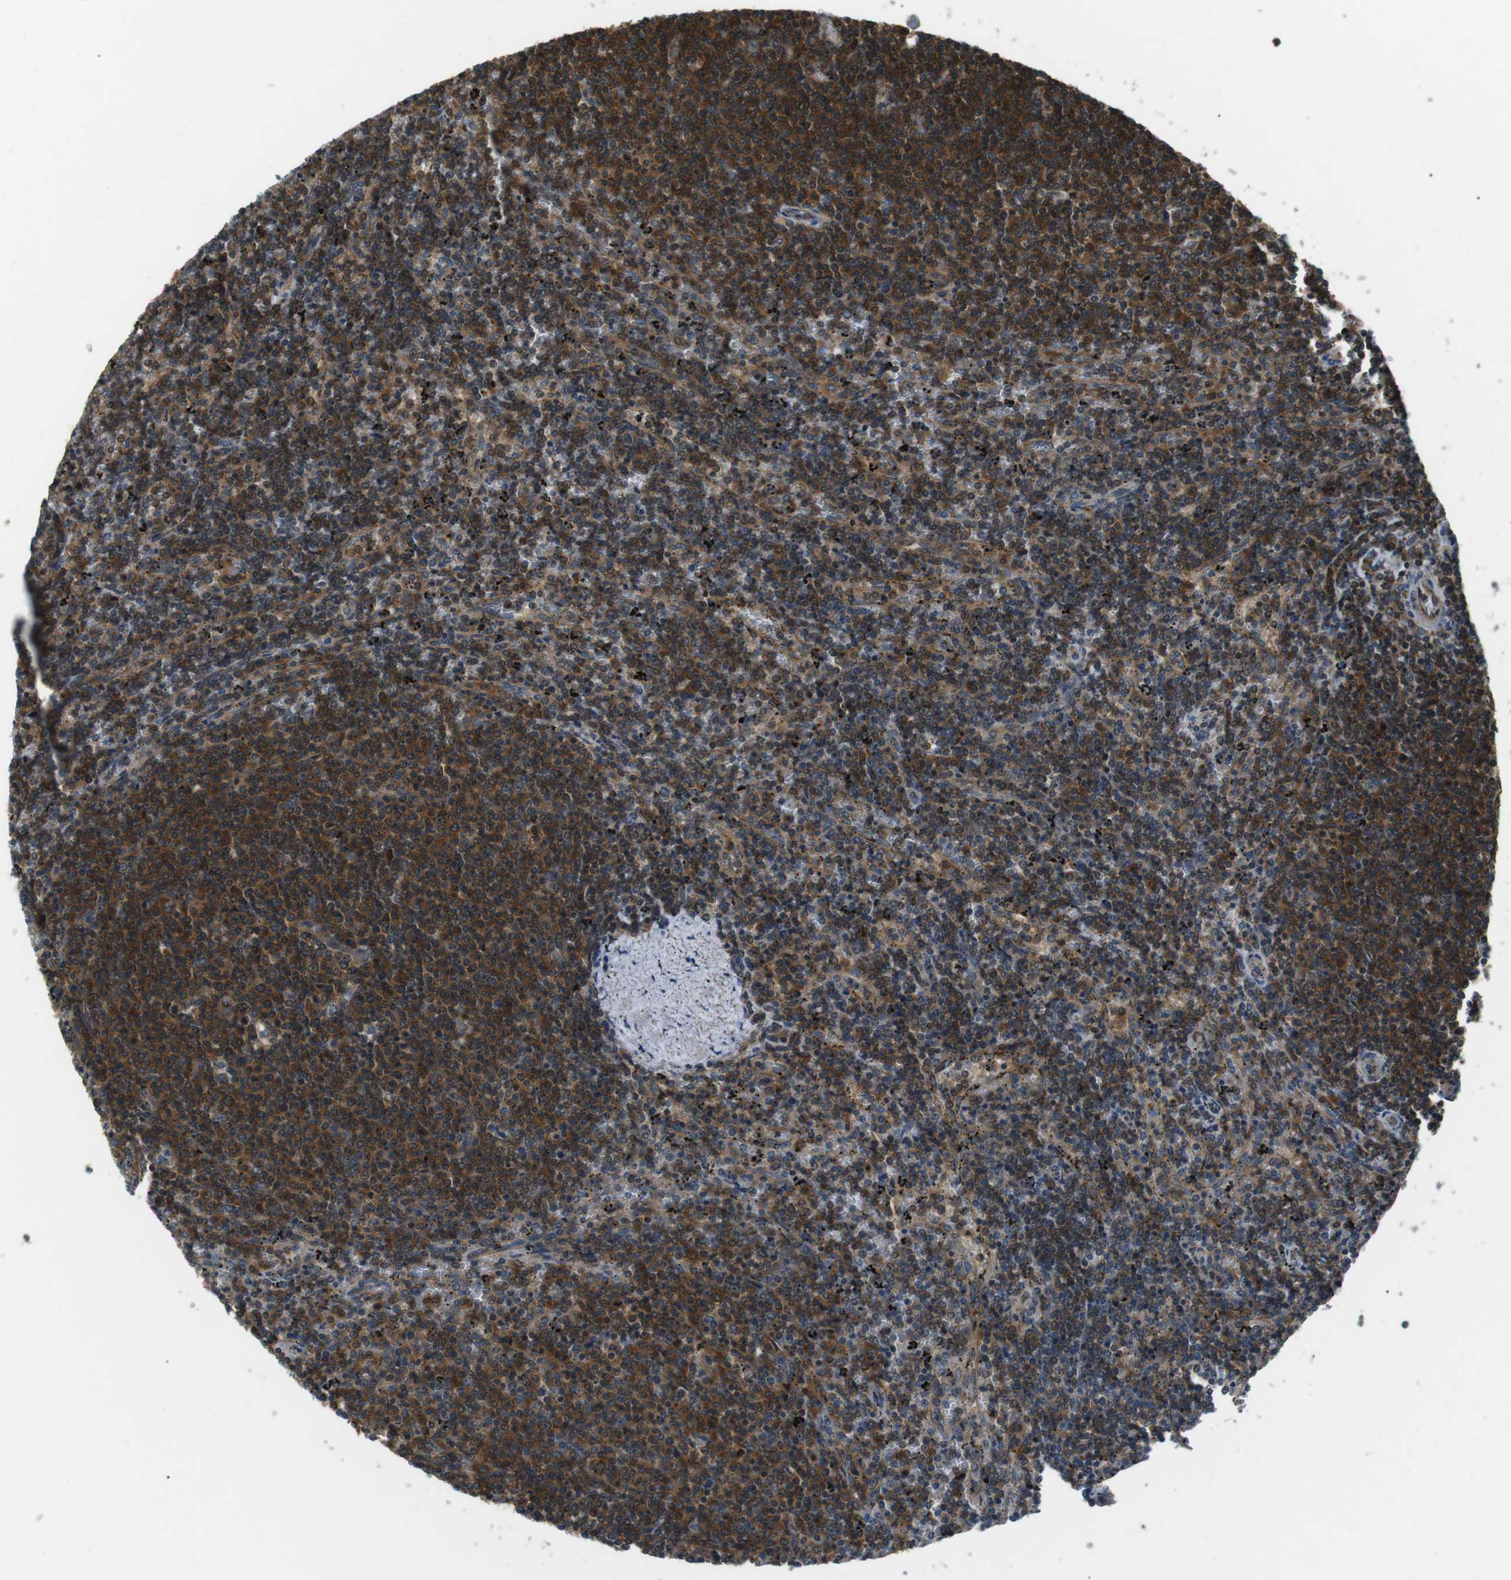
{"staining": {"intensity": "moderate", "quantity": ">75%", "location": "cytoplasmic/membranous"}, "tissue": "lymphoma", "cell_type": "Tumor cells", "image_type": "cancer", "snomed": [{"axis": "morphology", "description": "Malignant lymphoma, non-Hodgkin's type, Low grade"}, {"axis": "topography", "description": "Spleen"}], "caption": "A medium amount of moderate cytoplasmic/membranous staining is present in approximately >75% of tumor cells in low-grade malignant lymphoma, non-Hodgkin's type tissue.", "gene": "GPR161", "patient": {"sex": "female", "age": 50}}